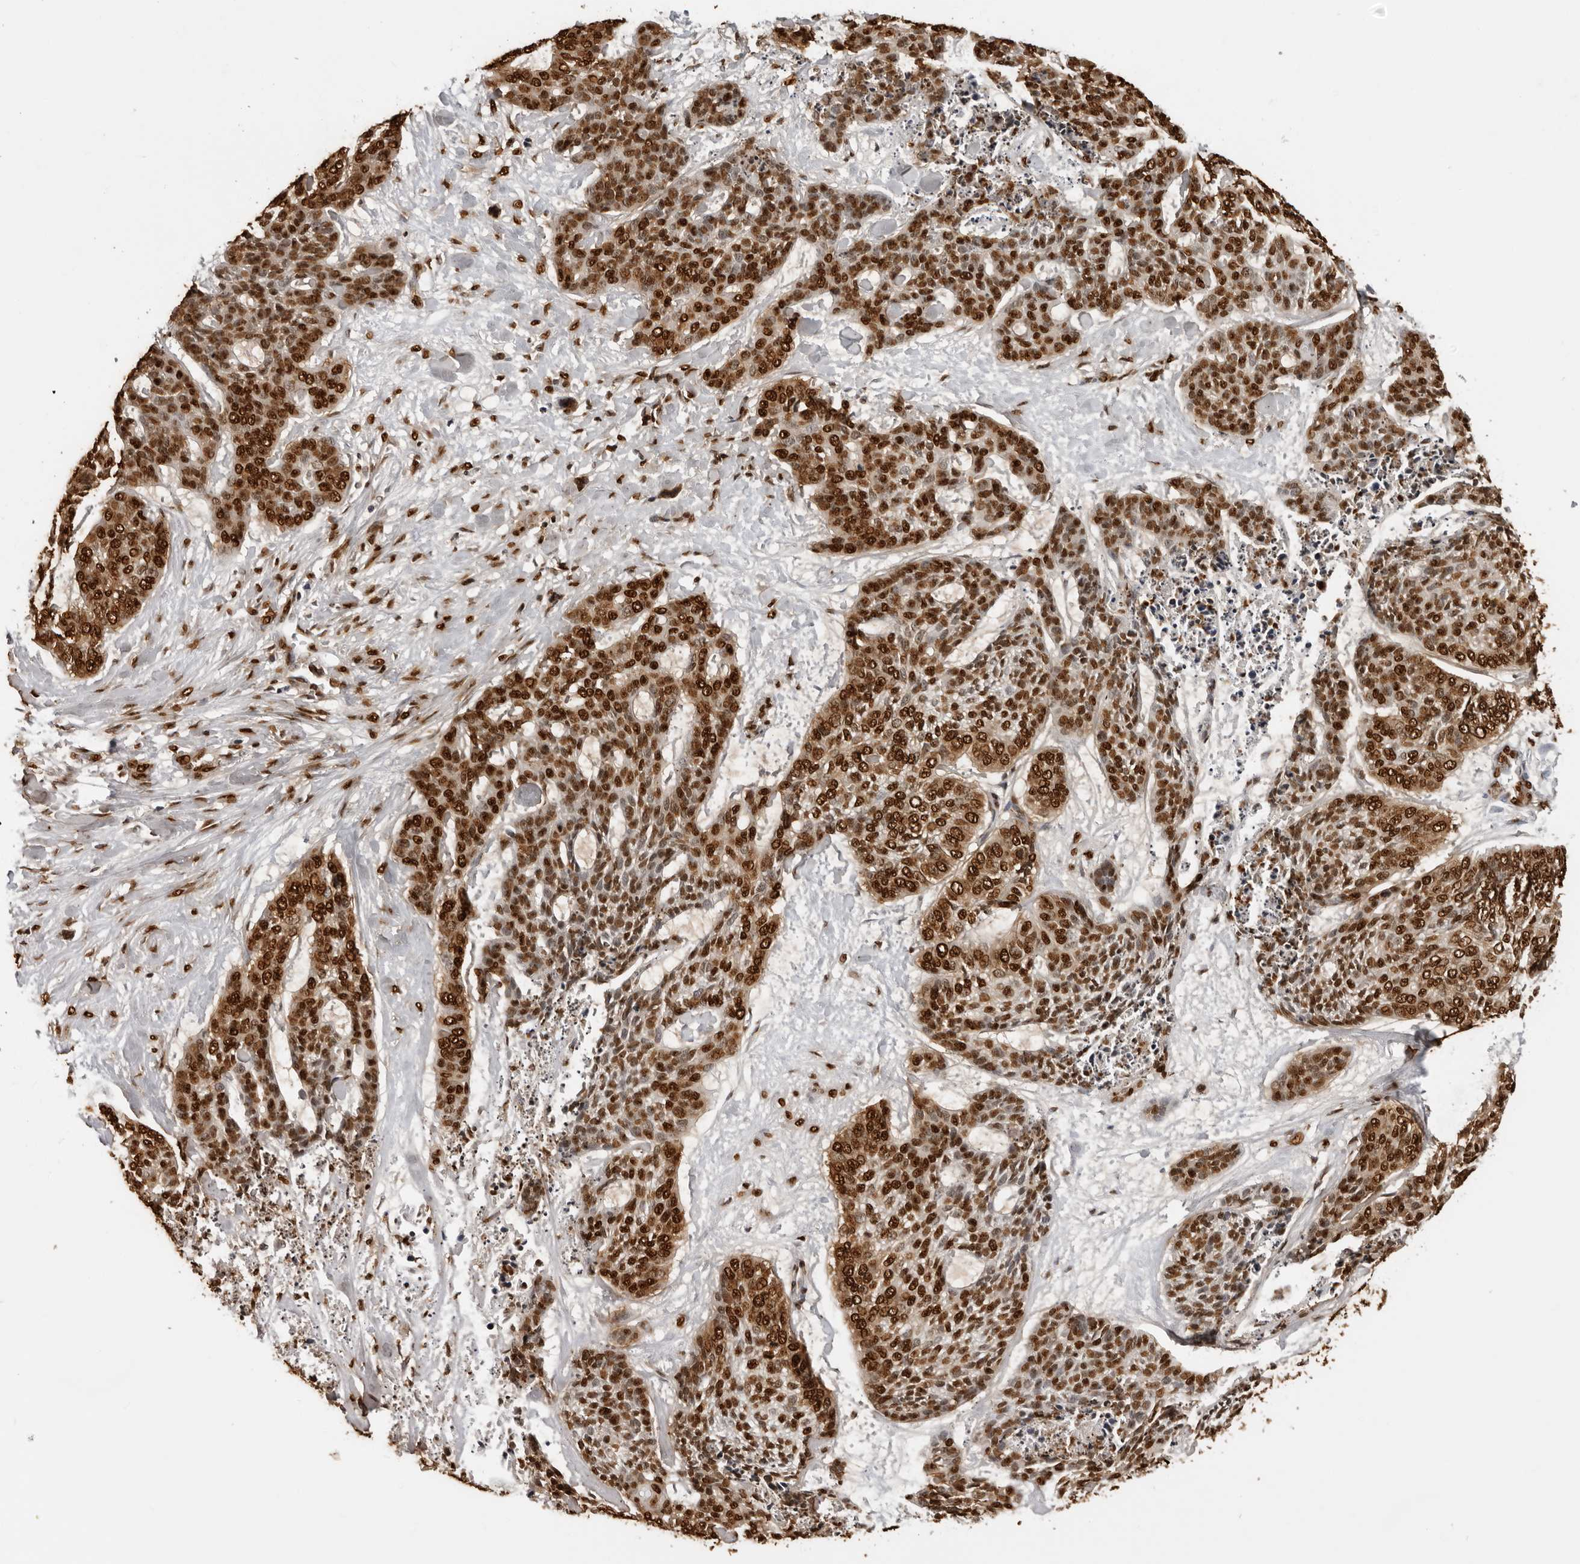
{"staining": {"intensity": "strong", "quantity": ">75%", "location": "nuclear"}, "tissue": "skin cancer", "cell_type": "Tumor cells", "image_type": "cancer", "snomed": [{"axis": "morphology", "description": "Basal cell carcinoma"}, {"axis": "topography", "description": "Skin"}], "caption": "A micrograph of human basal cell carcinoma (skin) stained for a protein shows strong nuclear brown staining in tumor cells.", "gene": "ZFP91", "patient": {"sex": "female", "age": 64}}